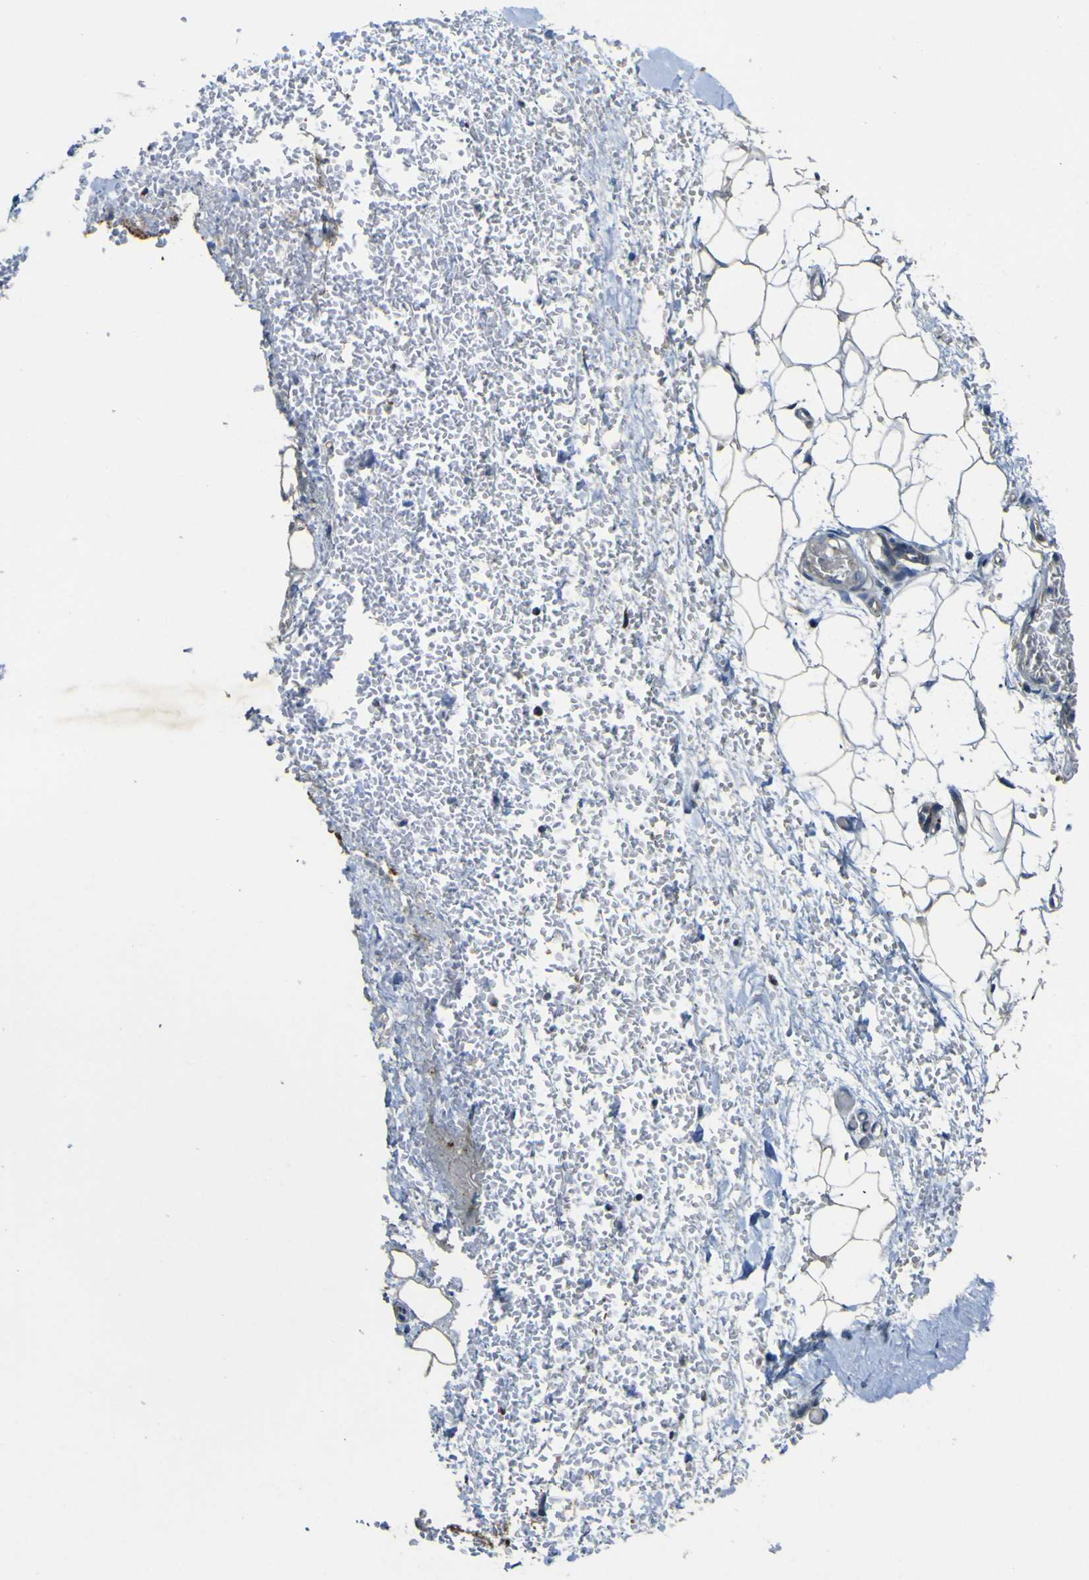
{"staining": {"intensity": "negative", "quantity": "none", "location": "none"}, "tissue": "adipose tissue", "cell_type": "Adipocytes", "image_type": "normal", "snomed": [{"axis": "morphology", "description": "Normal tissue, NOS"}, {"axis": "morphology", "description": "Adenocarcinoma, NOS"}, {"axis": "topography", "description": "Esophagus"}], "caption": "DAB immunohistochemical staining of benign human adipose tissue exhibits no significant expression in adipocytes. (Immunohistochemistry, brightfield microscopy, high magnification).", "gene": "ALDH18A1", "patient": {"sex": "male", "age": 62}}